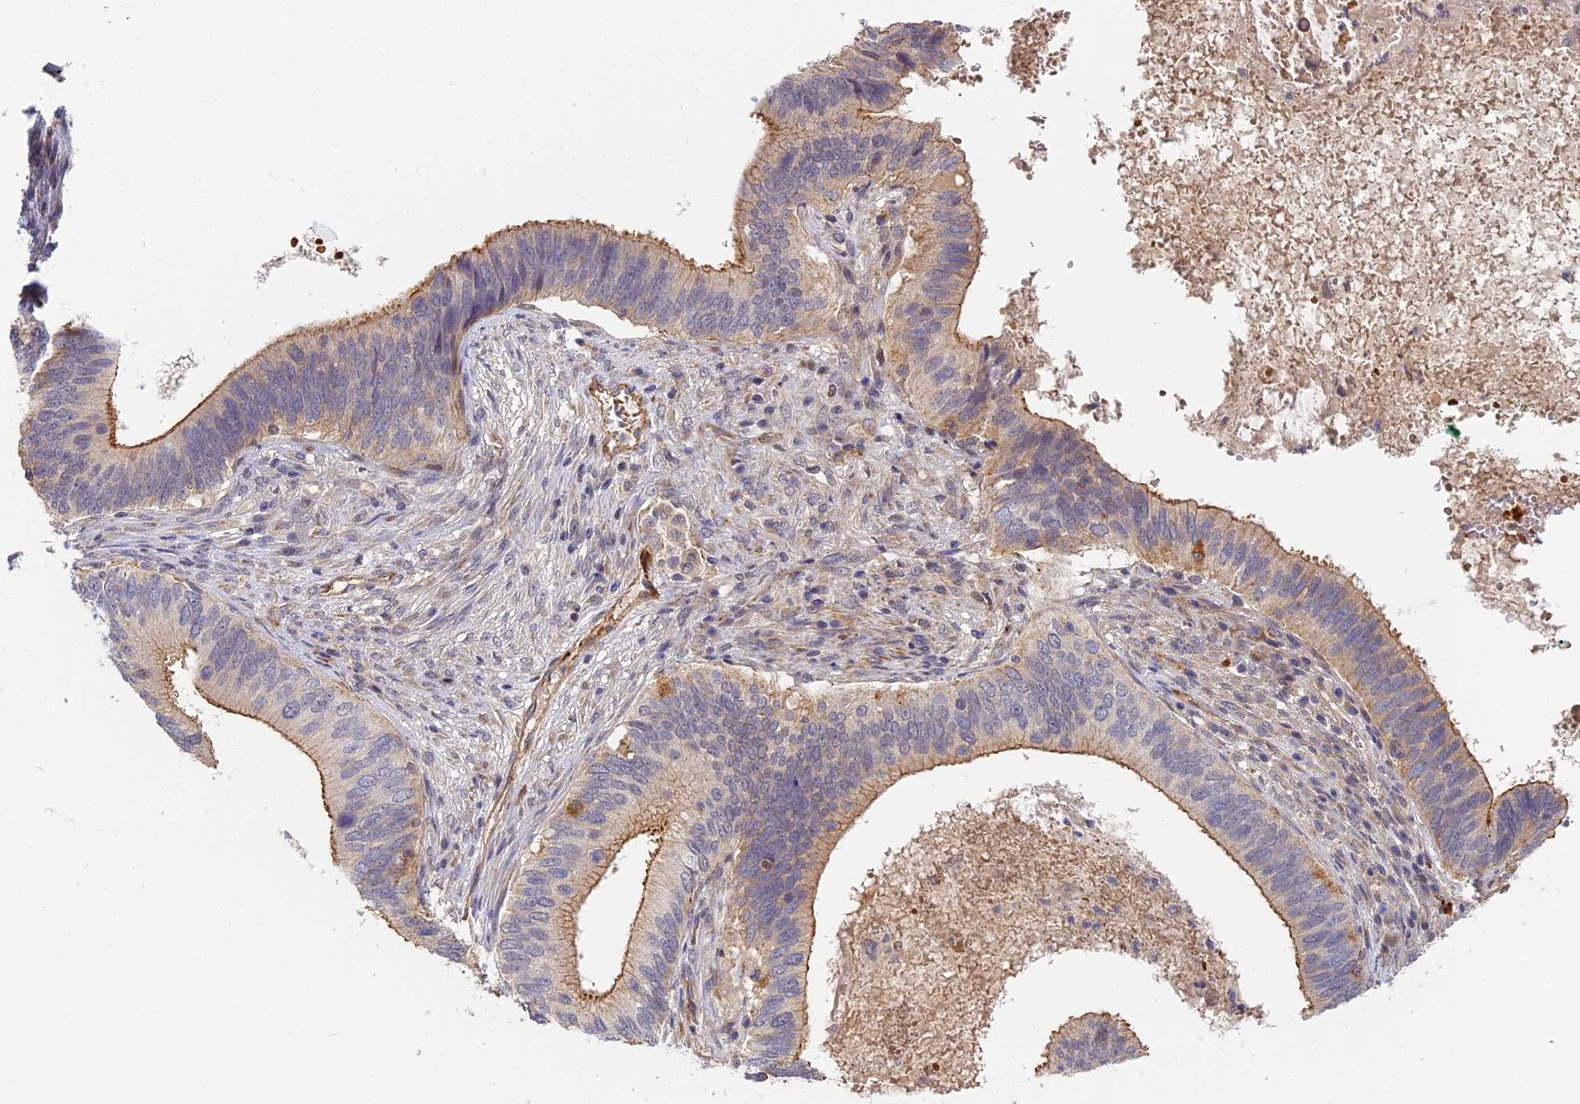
{"staining": {"intensity": "moderate", "quantity": "25%-75%", "location": "cytoplasmic/membranous"}, "tissue": "cervical cancer", "cell_type": "Tumor cells", "image_type": "cancer", "snomed": [{"axis": "morphology", "description": "Adenocarcinoma, NOS"}, {"axis": "topography", "description": "Cervix"}], "caption": "An IHC histopathology image of tumor tissue is shown. Protein staining in brown shows moderate cytoplasmic/membranous positivity in cervical cancer within tumor cells. (IHC, brightfield microscopy, high magnification).", "gene": "MISP3", "patient": {"sex": "female", "age": 42}}